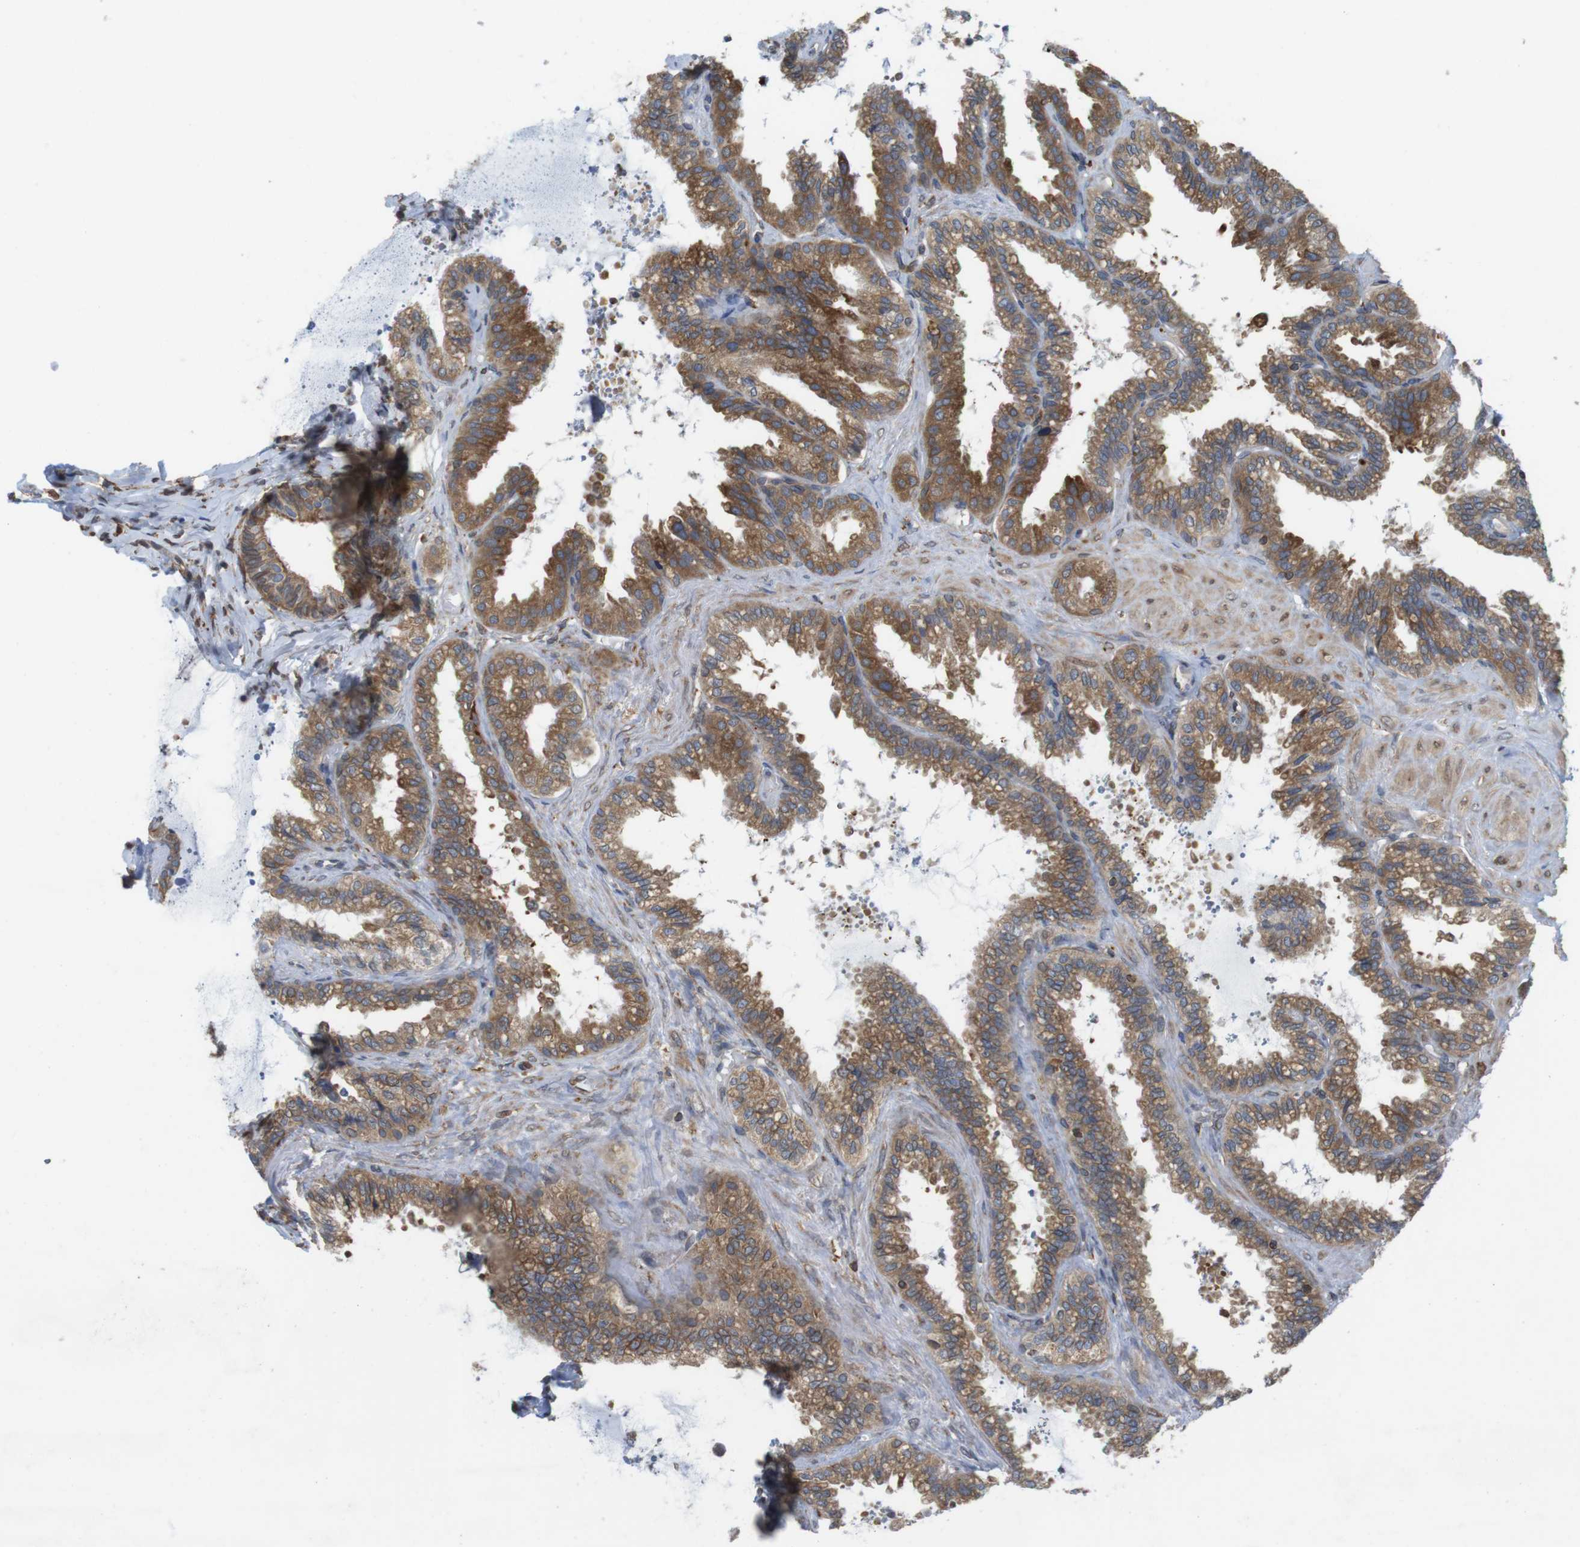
{"staining": {"intensity": "moderate", "quantity": ">75%", "location": "cytoplasmic/membranous"}, "tissue": "seminal vesicle", "cell_type": "Glandular cells", "image_type": "normal", "snomed": [{"axis": "morphology", "description": "Normal tissue, NOS"}, {"axis": "topography", "description": "Seminal veicle"}], "caption": "A brown stain labels moderate cytoplasmic/membranous positivity of a protein in glandular cells of unremarkable human seminal vesicle. The staining is performed using DAB brown chromogen to label protein expression. The nuclei are counter-stained blue using hematoxylin.", "gene": "ARL6IP5", "patient": {"sex": "male", "age": 46}}